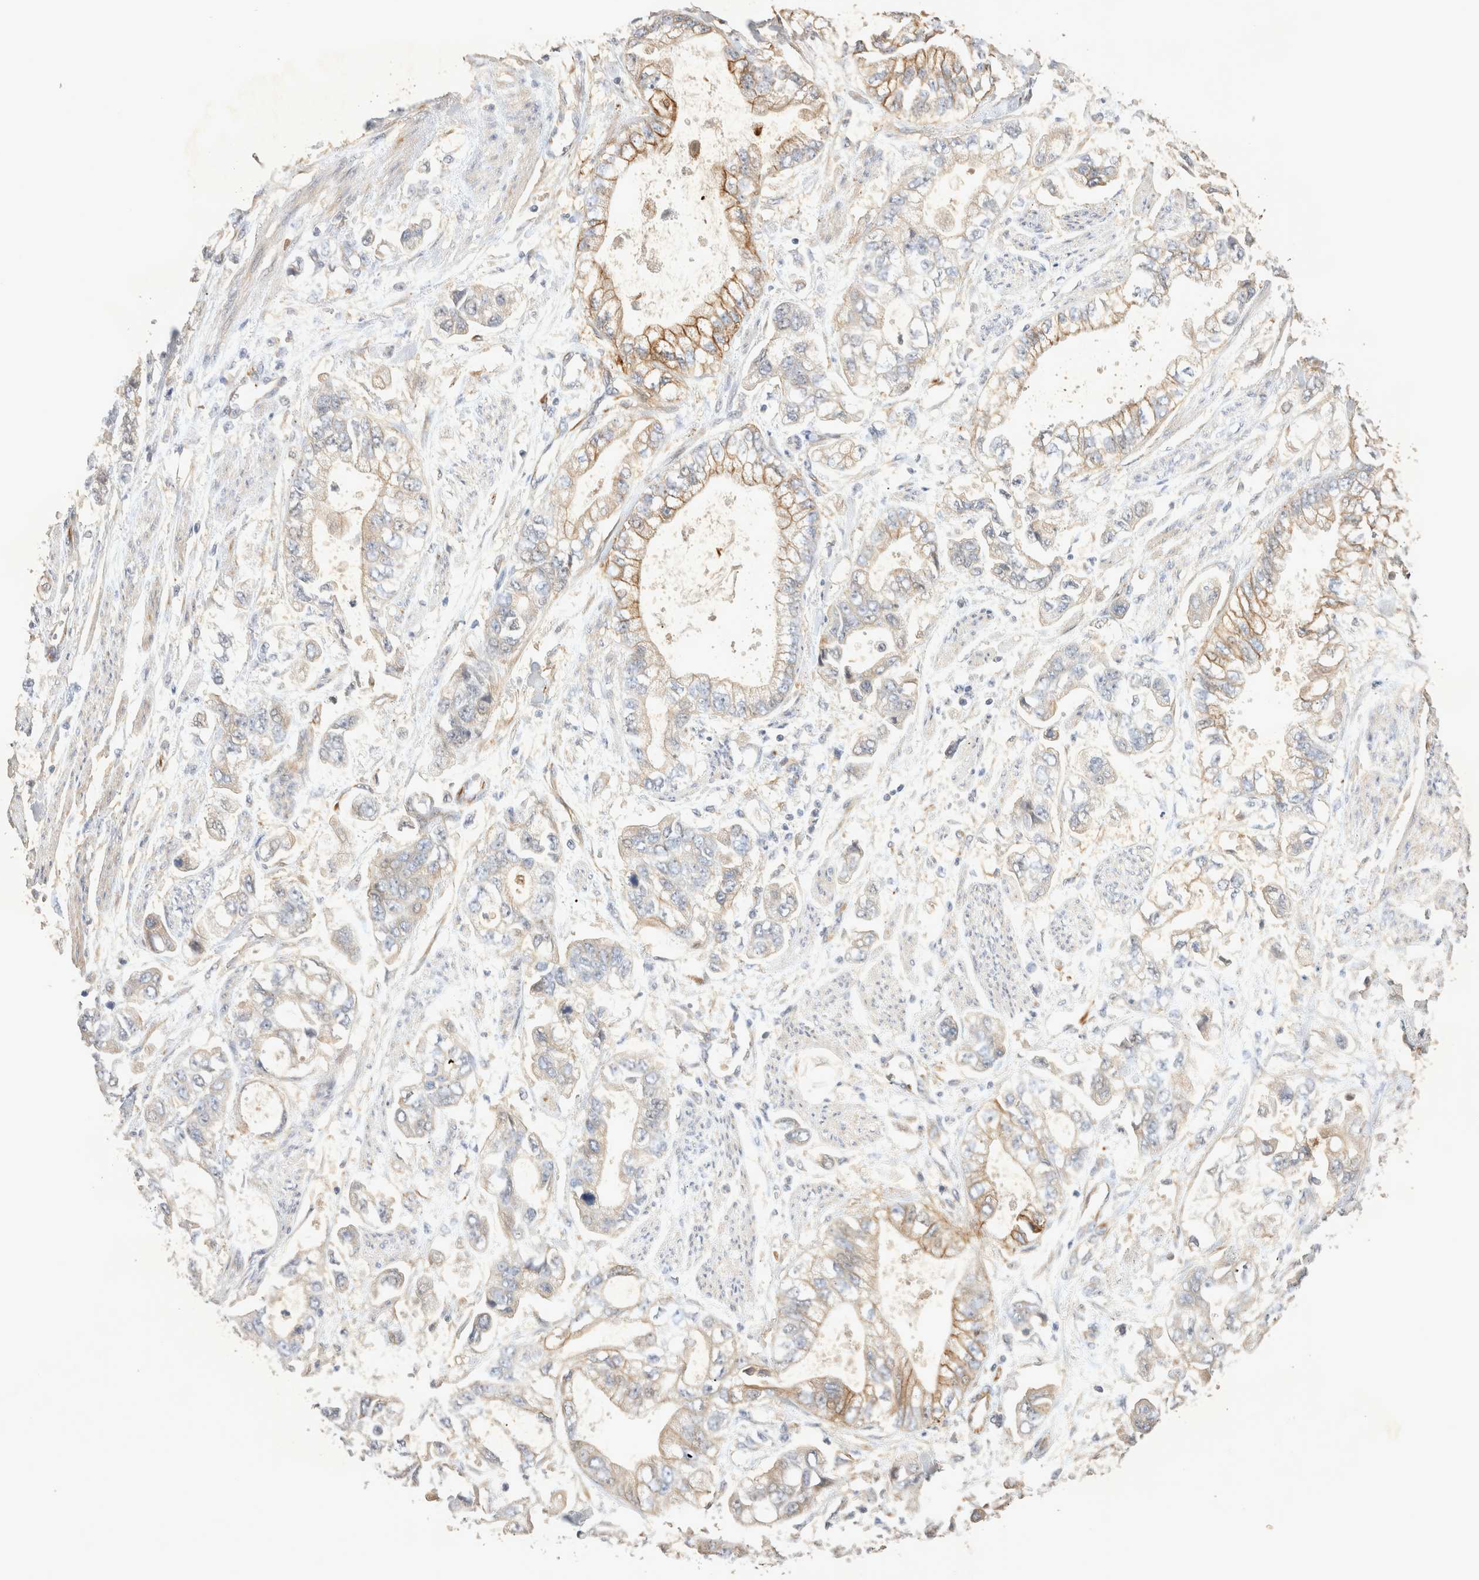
{"staining": {"intensity": "moderate", "quantity": "<25%", "location": "cytoplasmic/membranous"}, "tissue": "stomach cancer", "cell_type": "Tumor cells", "image_type": "cancer", "snomed": [{"axis": "morphology", "description": "Normal tissue, NOS"}, {"axis": "morphology", "description": "Adenocarcinoma, NOS"}, {"axis": "topography", "description": "Stomach"}], "caption": "DAB (3,3'-diaminobenzidine) immunohistochemical staining of stomach cancer (adenocarcinoma) demonstrates moderate cytoplasmic/membranous protein positivity in about <25% of tumor cells.", "gene": "NMU", "patient": {"sex": "male", "age": 62}}